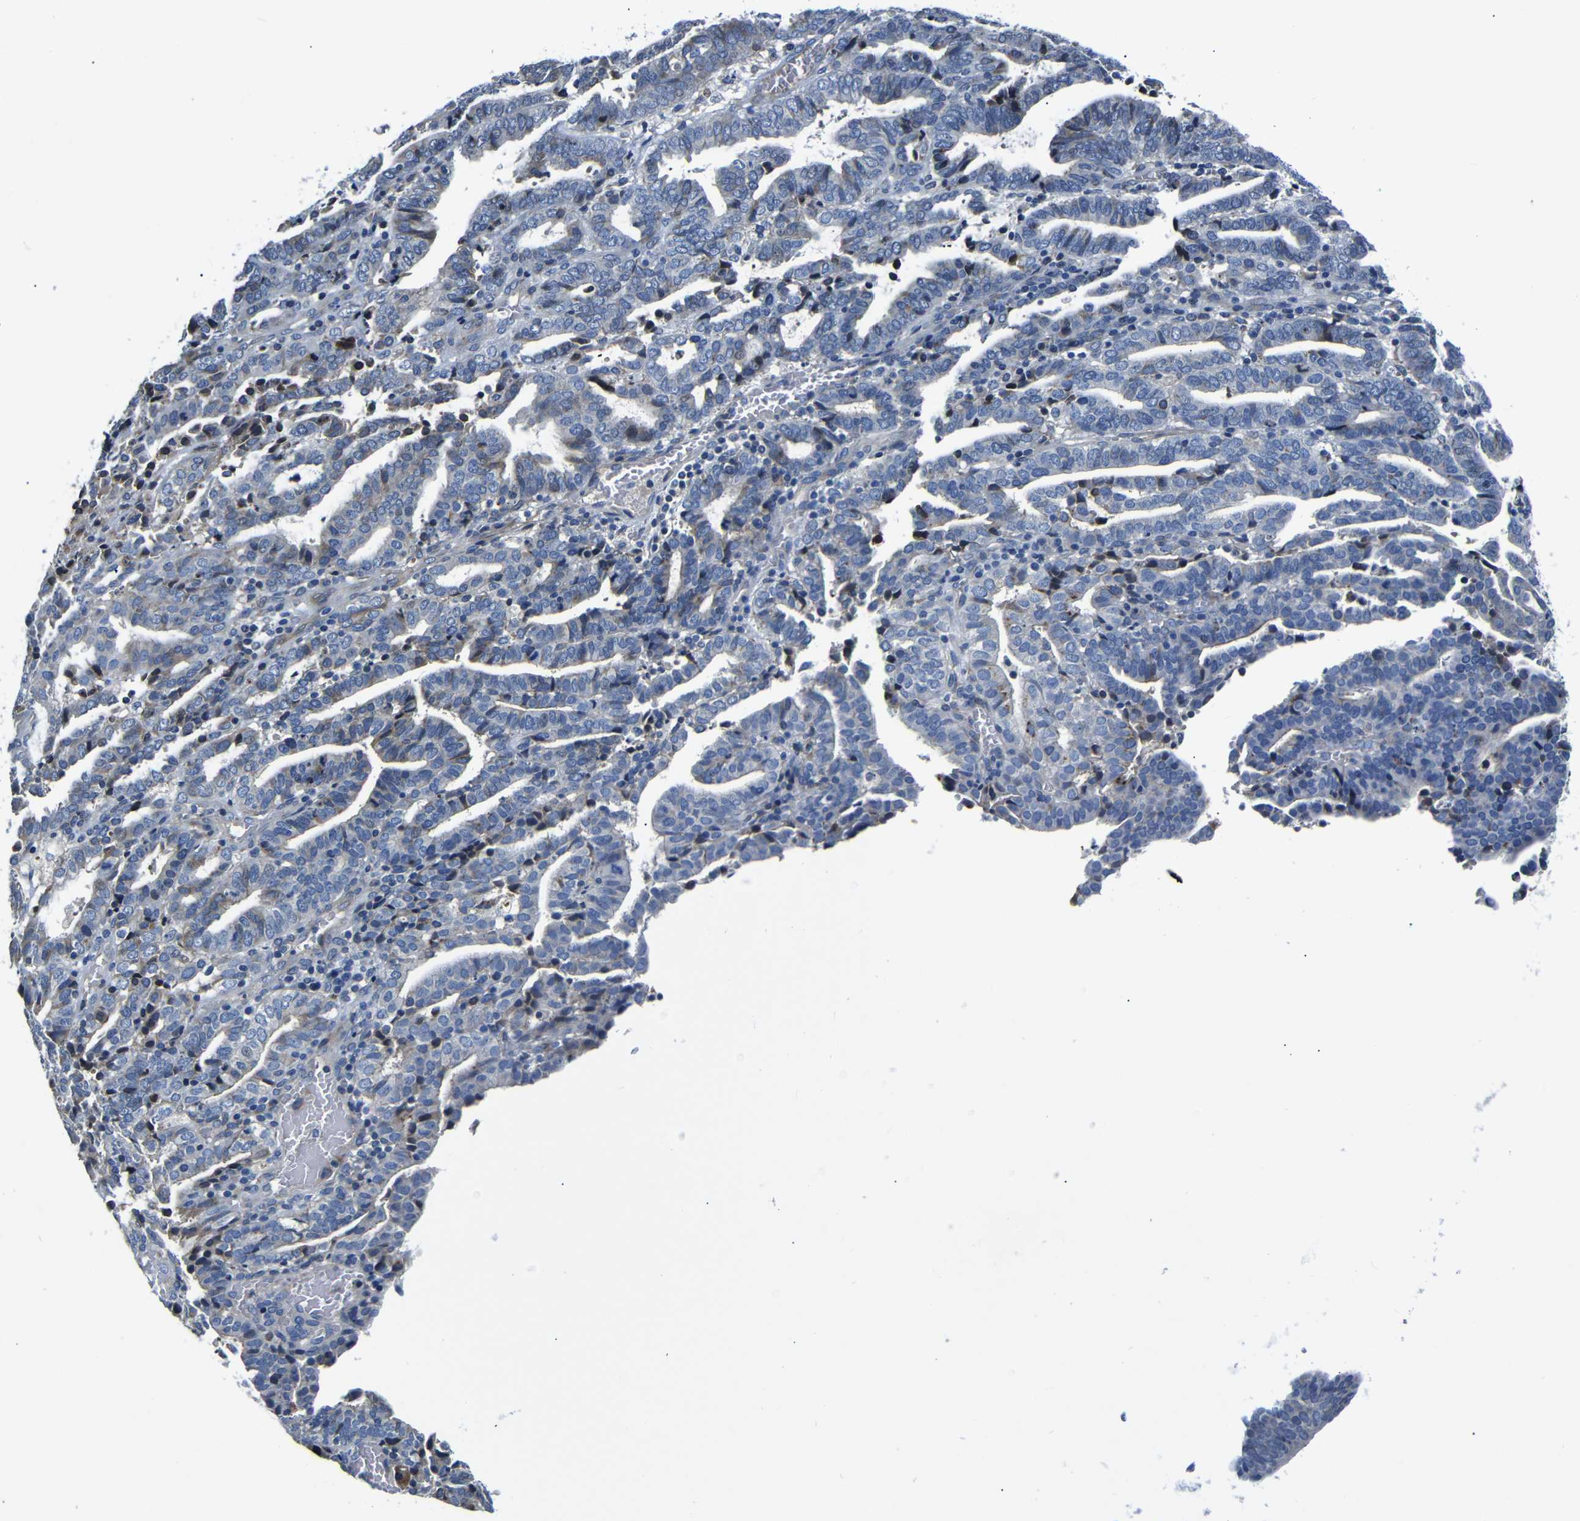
{"staining": {"intensity": "weak", "quantity": "<25%", "location": "cytoplasmic/membranous"}, "tissue": "endometrial cancer", "cell_type": "Tumor cells", "image_type": "cancer", "snomed": [{"axis": "morphology", "description": "Adenocarcinoma, NOS"}, {"axis": "topography", "description": "Uterus"}], "caption": "DAB immunohistochemical staining of endometrial adenocarcinoma displays no significant staining in tumor cells.", "gene": "AFDN", "patient": {"sex": "female", "age": 83}}